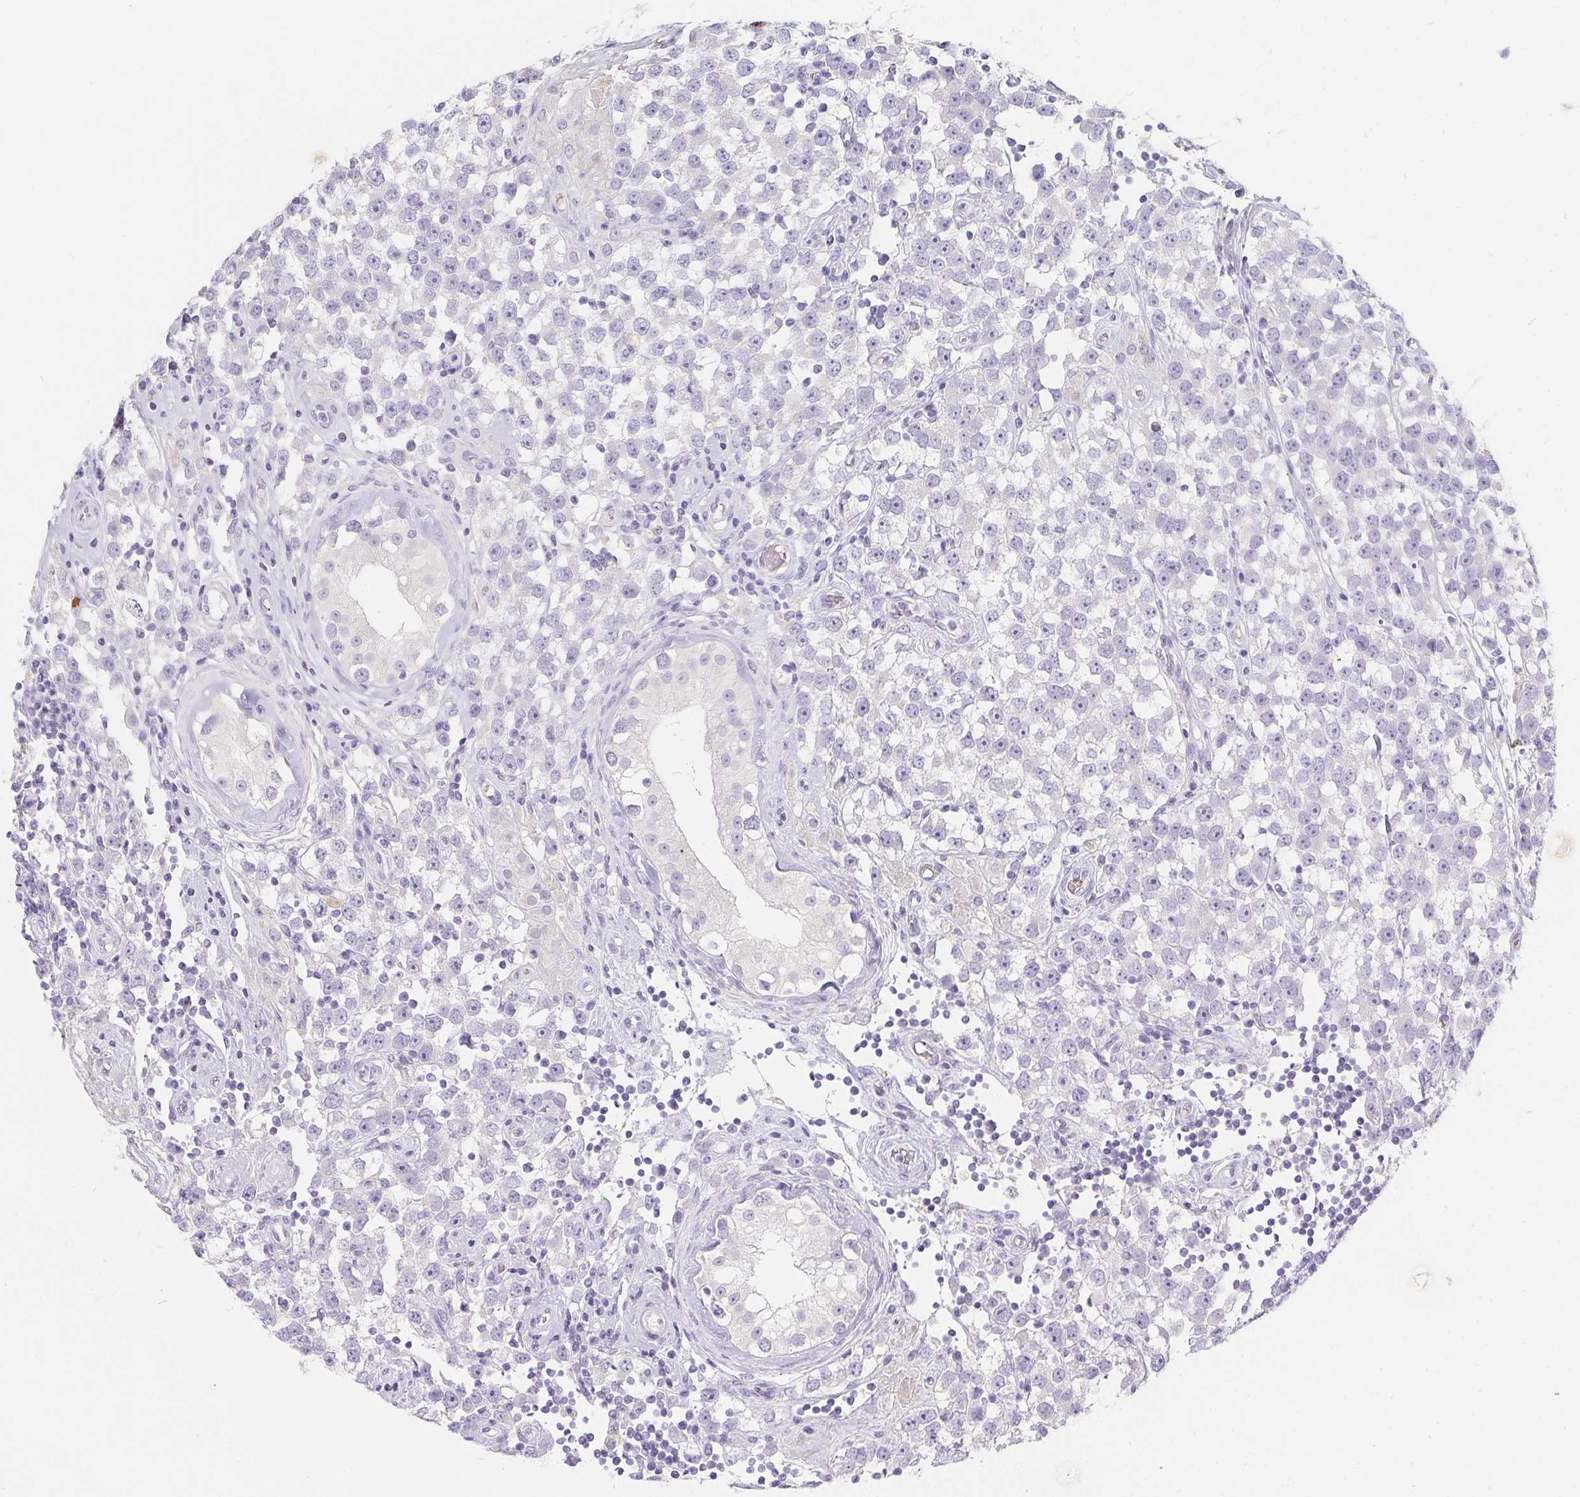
{"staining": {"intensity": "negative", "quantity": "none", "location": "none"}, "tissue": "testis cancer", "cell_type": "Tumor cells", "image_type": "cancer", "snomed": [{"axis": "morphology", "description": "Seminoma, NOS"}, {"axis": "topography", "description": "Testis"}], "caption": "A high-resolution image shows IHC staining of testis cancer, which reveals no significant positivity in tumor cells.", "gene": "DCD", "patient": {"sex": "male", "age": 34}}